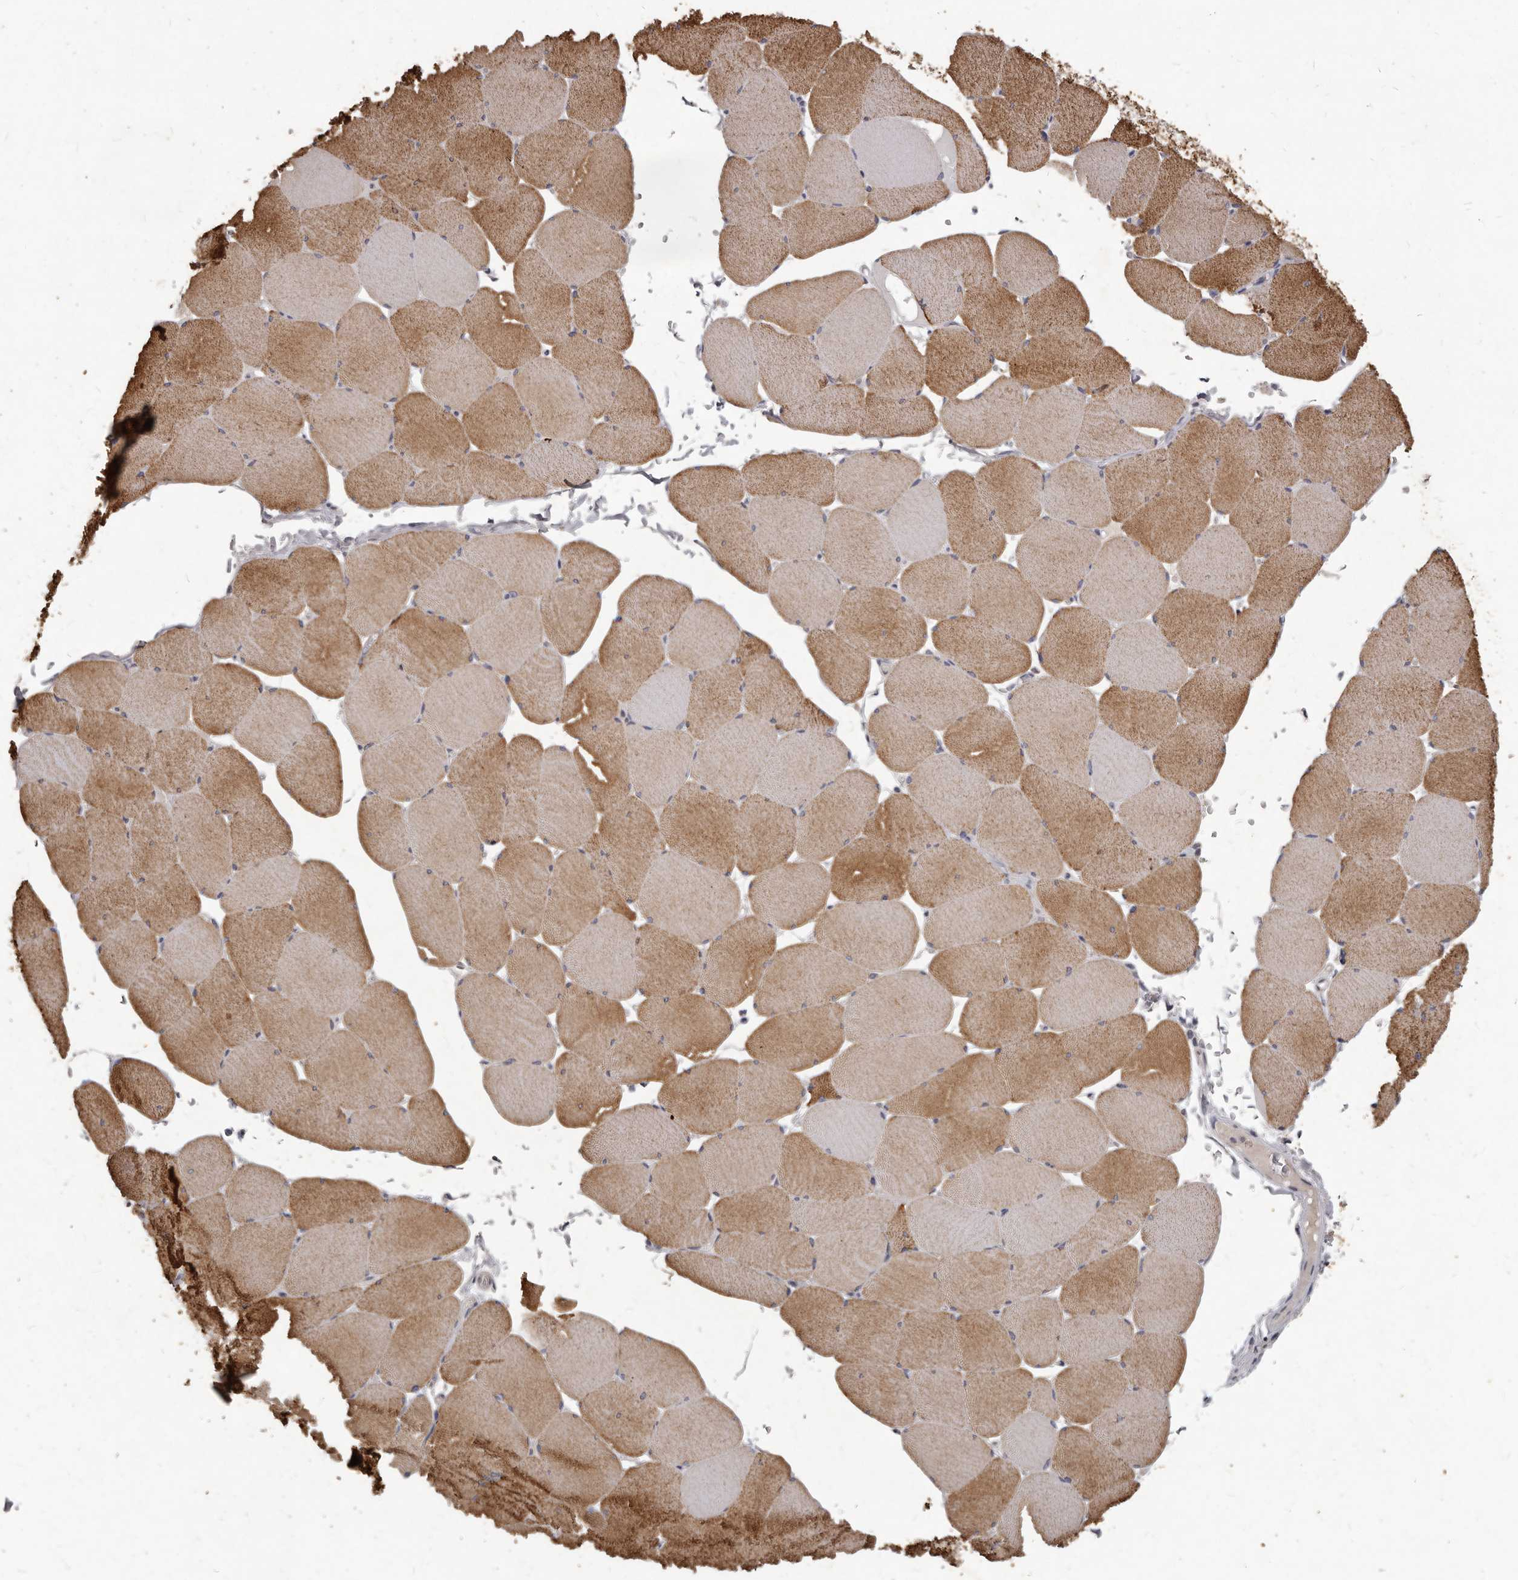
{"staining": {"intensity": "moderate", "quantity": ">75%", "location": "cytoplasmic/membranous"}, "tissue": "skeletal muscle", "cell_type": "Myocytes", "image_type": "normal", "snomed": [{"axis": "morphology", "description": "Normal tissue, NOS"}, {"axis": "topography", "description": "Skeletal muscle"}, {"axis": "topography", "description": "Head-Neck"}], "caption": "Skeletal muscle was stained to show a protein in brown. There is medium levels of moderate cytoplasmic/membranous positivity in about >75% of myocytes. Ihc stains the protein in brown and the nuclei are stained blue.", "gene": "GPRC5C", "patient": {"sex": "male", "age": 66}}